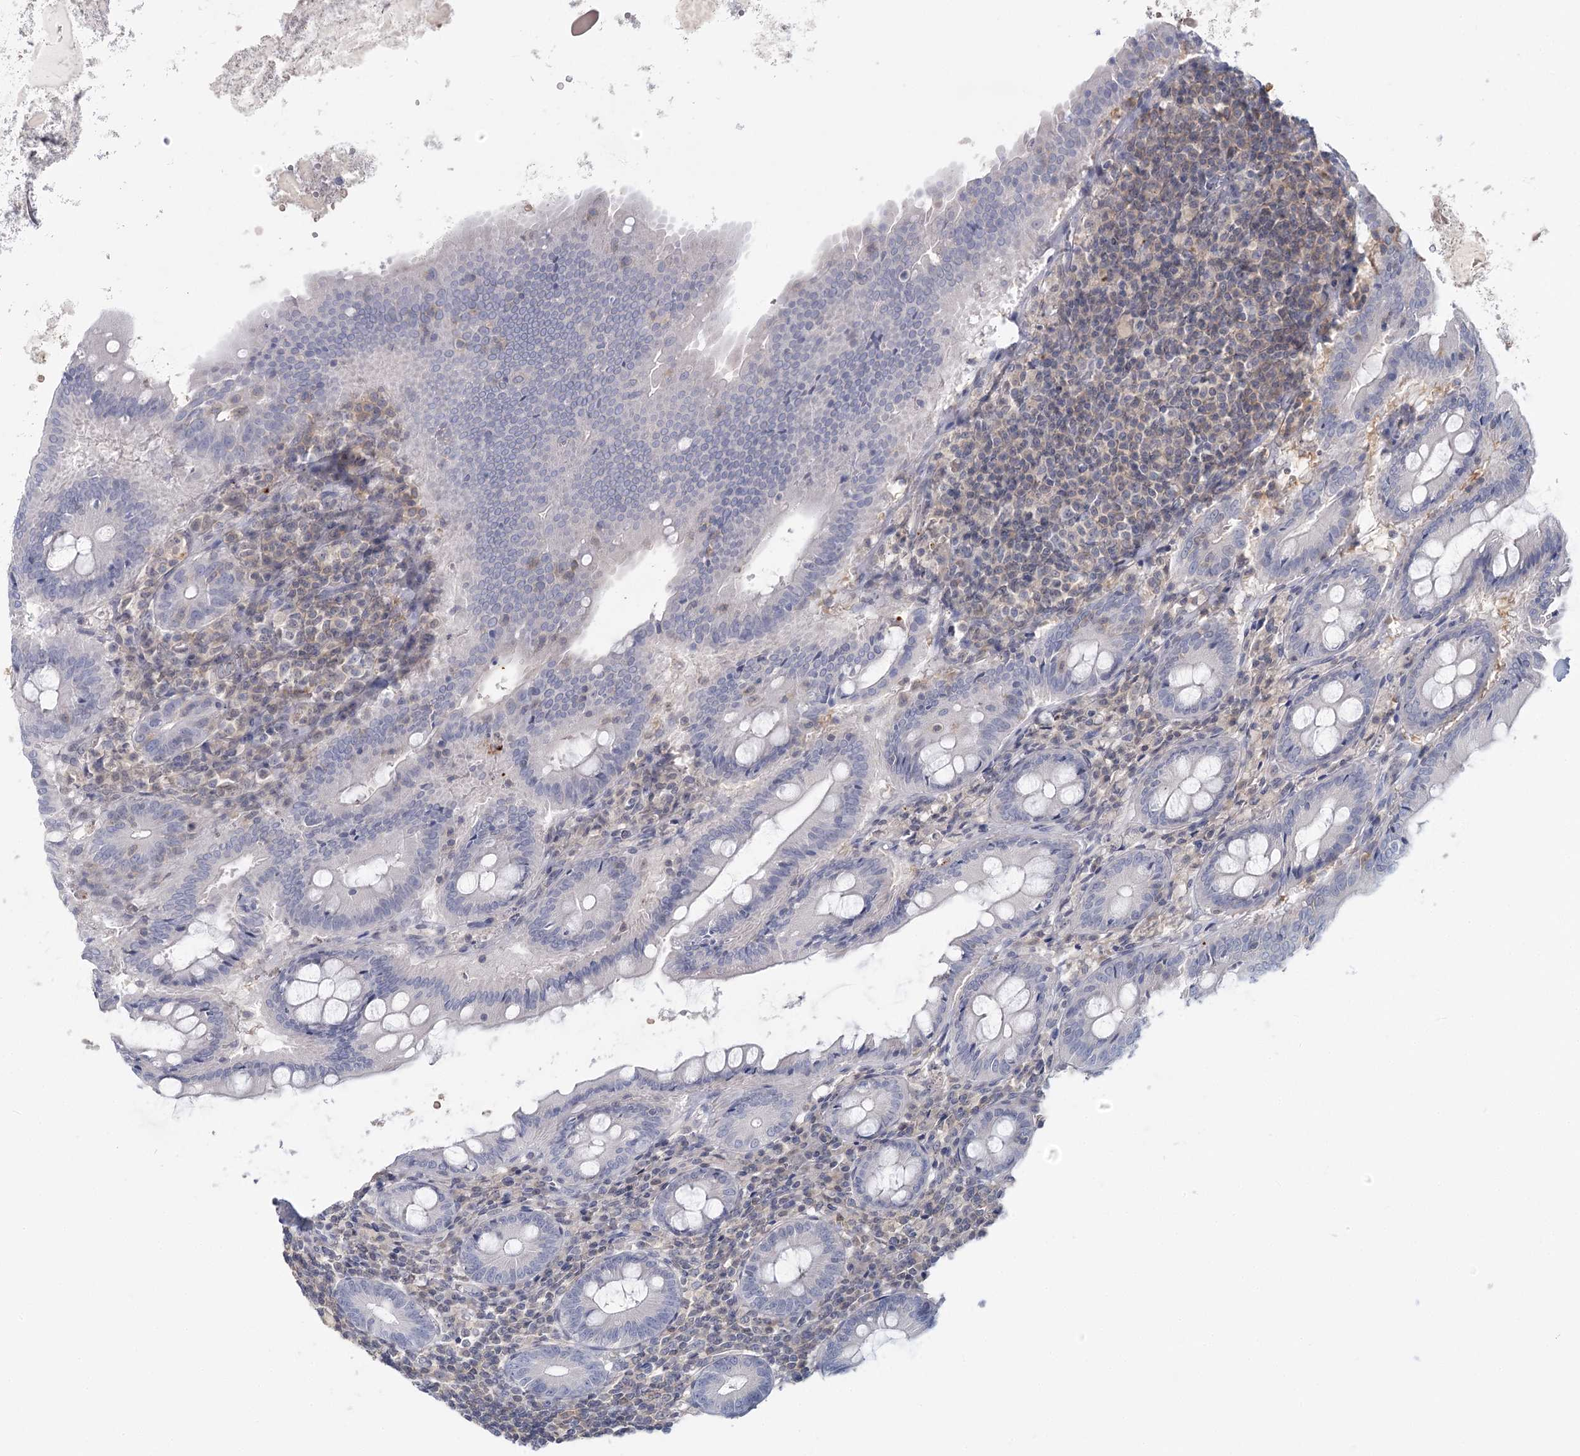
{"staining": {"intensity": "negative", "quantity": "none", "location": "none"}, "tissue": "appendix", "cell_type": "Glandular cells", "image_type": "normal", "snomed": [{"axis": "morphology", "description": "Normal tissue, NOS"}, {"axis": "topography", "description": "Appendix"}], "caption": "Immunohistochemical staining of normal appendix shows no significant positivity in glandular cells.", "gene": "USP11", "patient": {"sex": "female", "age": 54}}